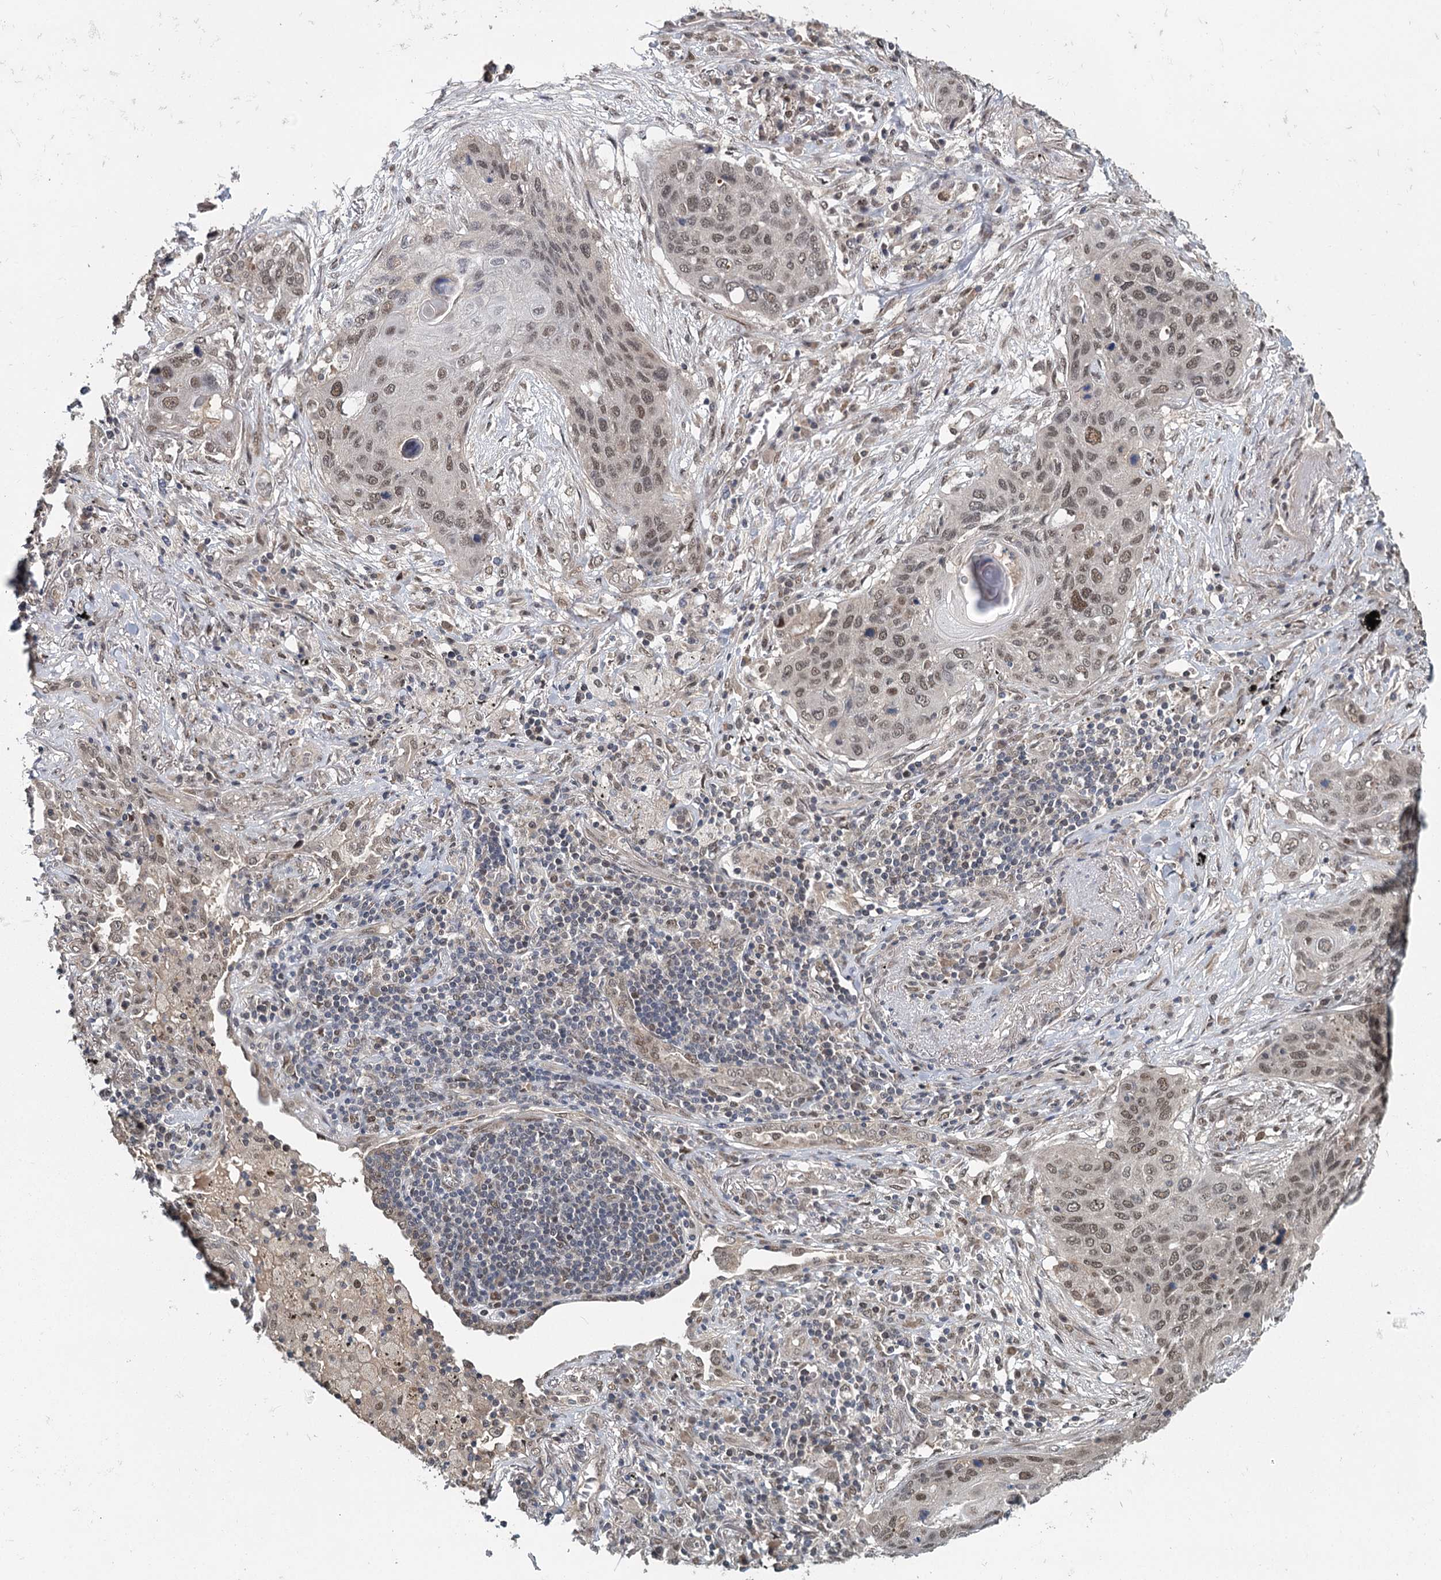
{"staining": {"intensity": "weak", "quantity": ">75%", "location": "nuclear"}, "tissue": "lung cancer", "cell_type": "Tumor cells", "image_type": "cancer", "snomed": [{"axis": "morphology", "description": "Squamous cell carcinoma, NOS"}, {"axis": "topography", "description": "Lung"}], "caption": "This is an image of IHC staining of squamous cell carcinoma (lung), which shows weak positivity in the nuclear of tumor cells.", "gene": "MYG1", "patient": {"sex": "female", "age": 63}}